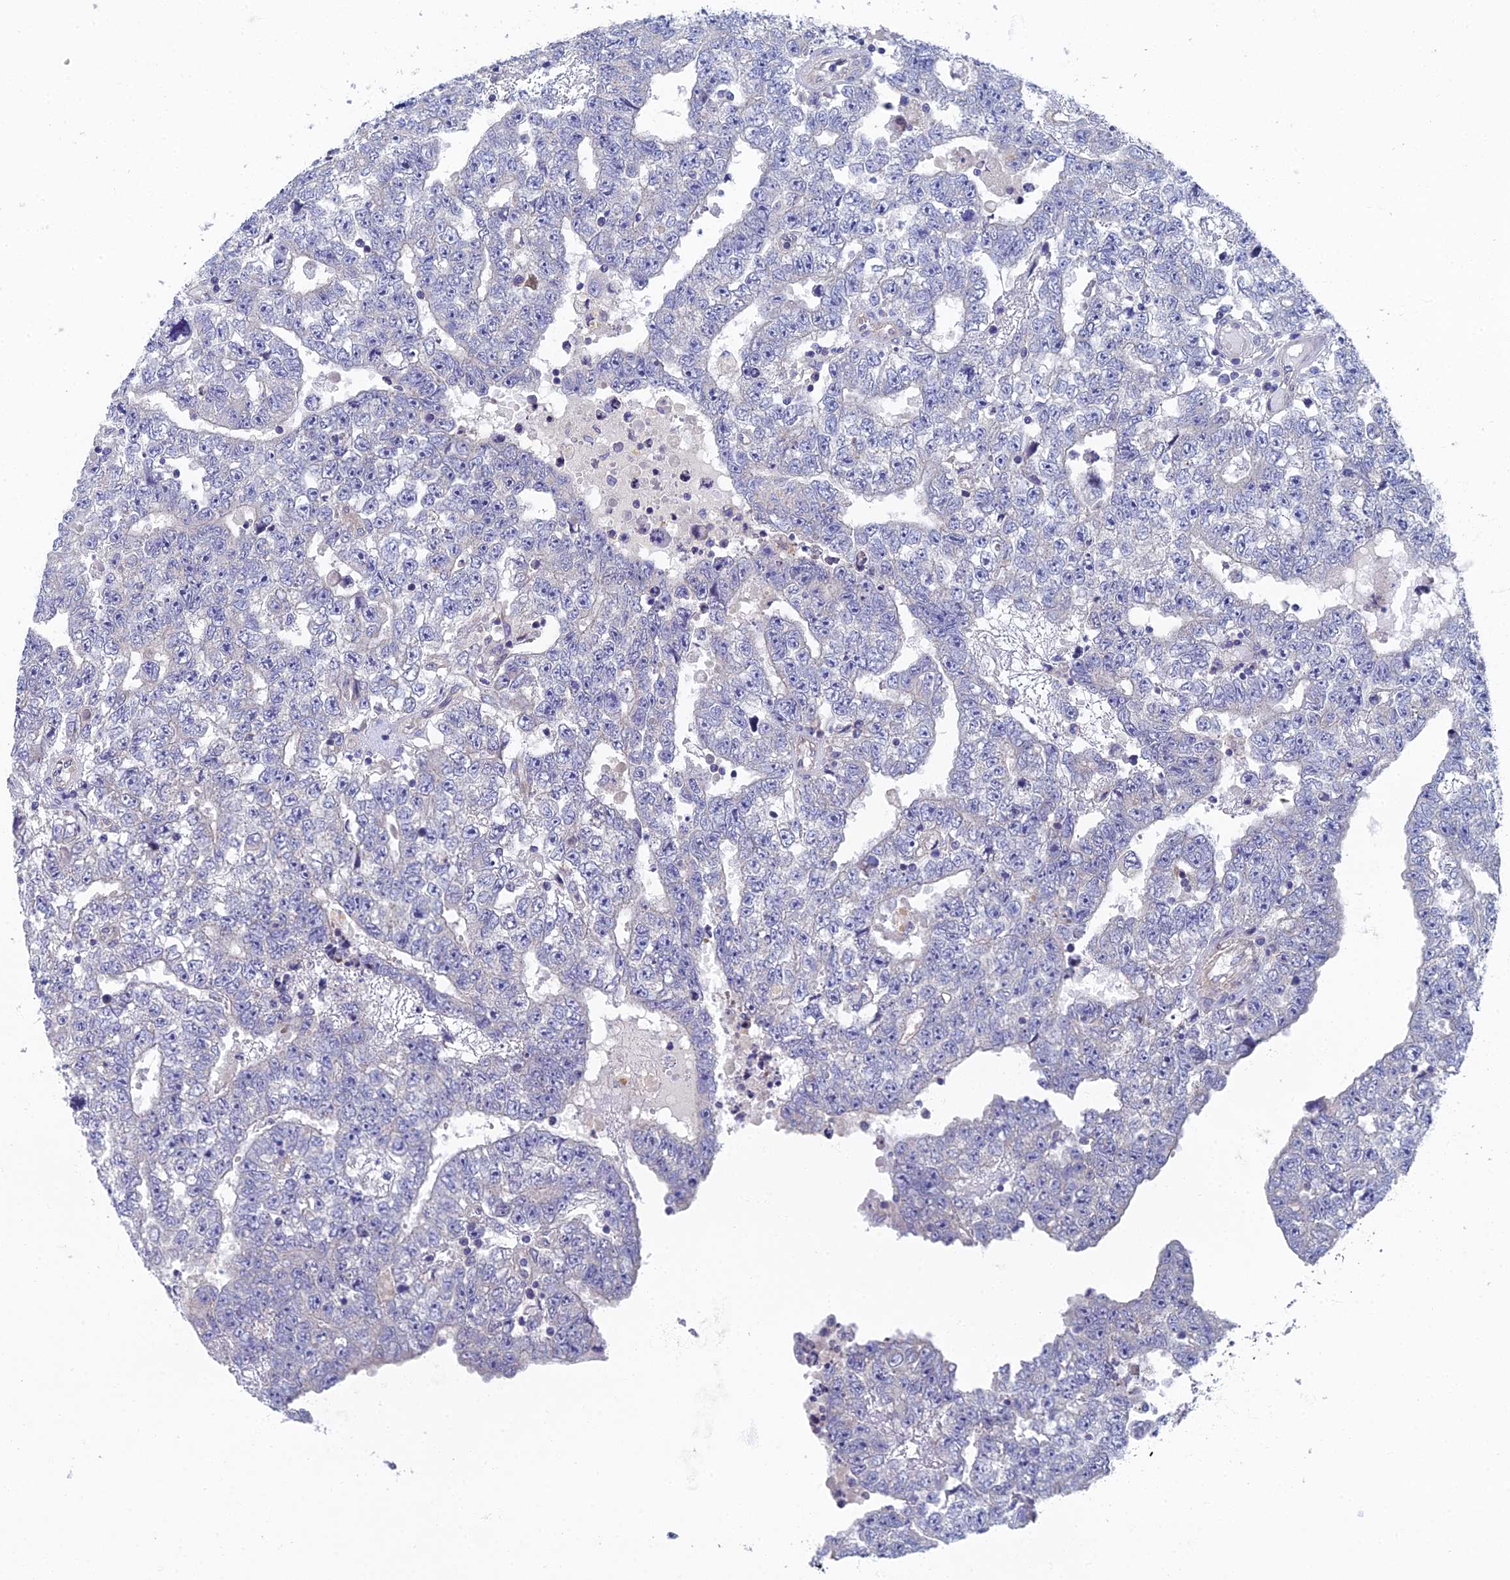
{"staining": {"intensity": "negative", "quantity": "none", "location": "none"}, "tissue": "testis cancer", "cell_type": "Tumor cells", "image_type": "cancer", "snomed": [{"axis": "morphology", "description": "Carcinoma, Embryonal, NOS"}, {"axis": "topography", "description": "Testis"}], "caption": "There is no significant expression in tumor cells of testis cancer (embryonal carcinoma).", "gene": "SPIN4", "patient": {"sex": "male", "age": 25}}